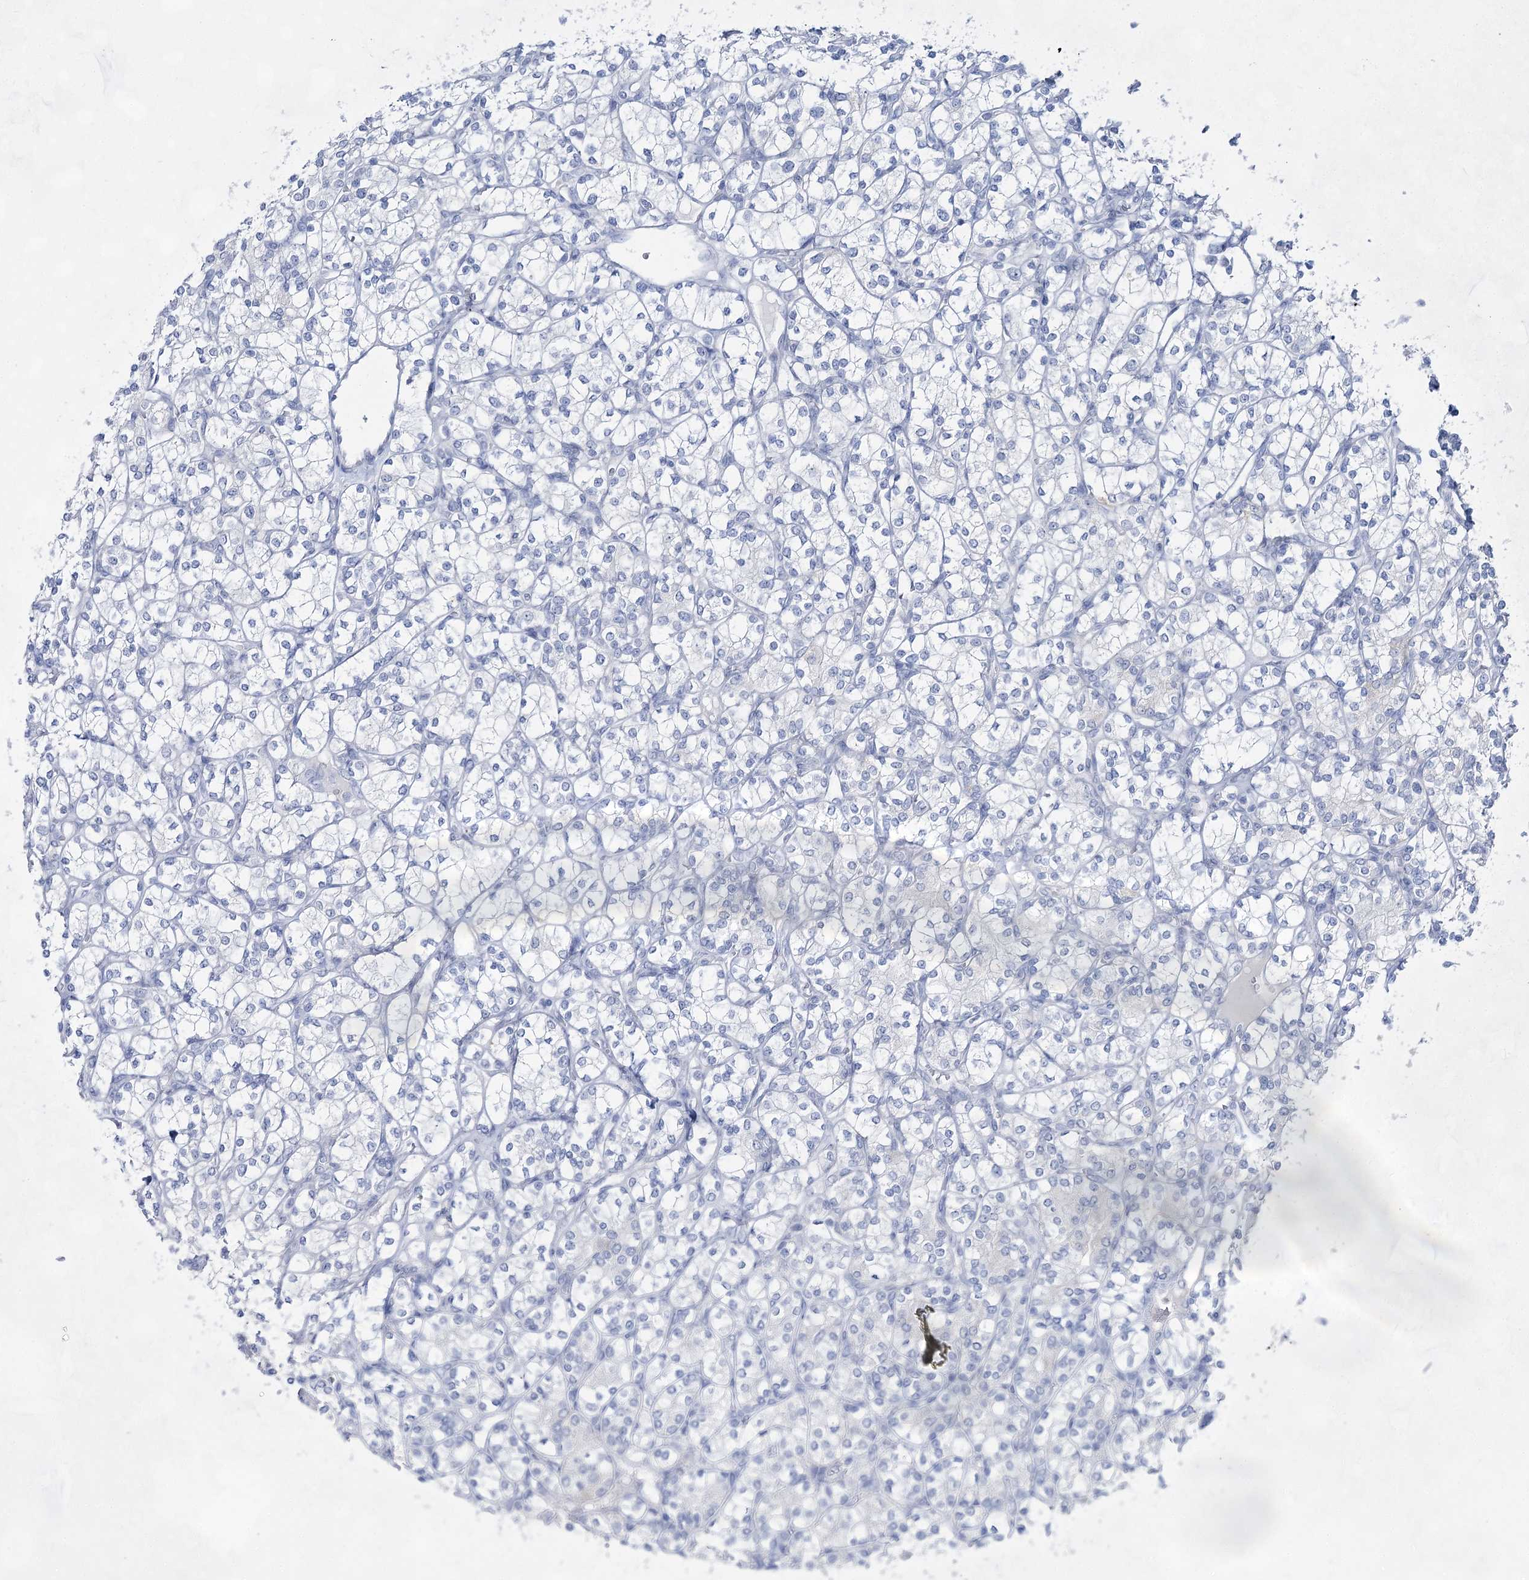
{"staining": {"intensity": "negative", "quantity": "none", "location": "none"}, "tissue": "renal cancer", "cell_type": "Tumor cells", "image_type": "cancer", "snomed": [{"axis": "morphology", "description": "Adenocarcinoma, NOS"}, {"axis": "topography", "description": "Kidney"}], "caption": "The photomicrograph demonstrates no staining of tumor cells in renal cancer.", "gene": "BPHL", "patient": {"sex": "male", "age": 77}}